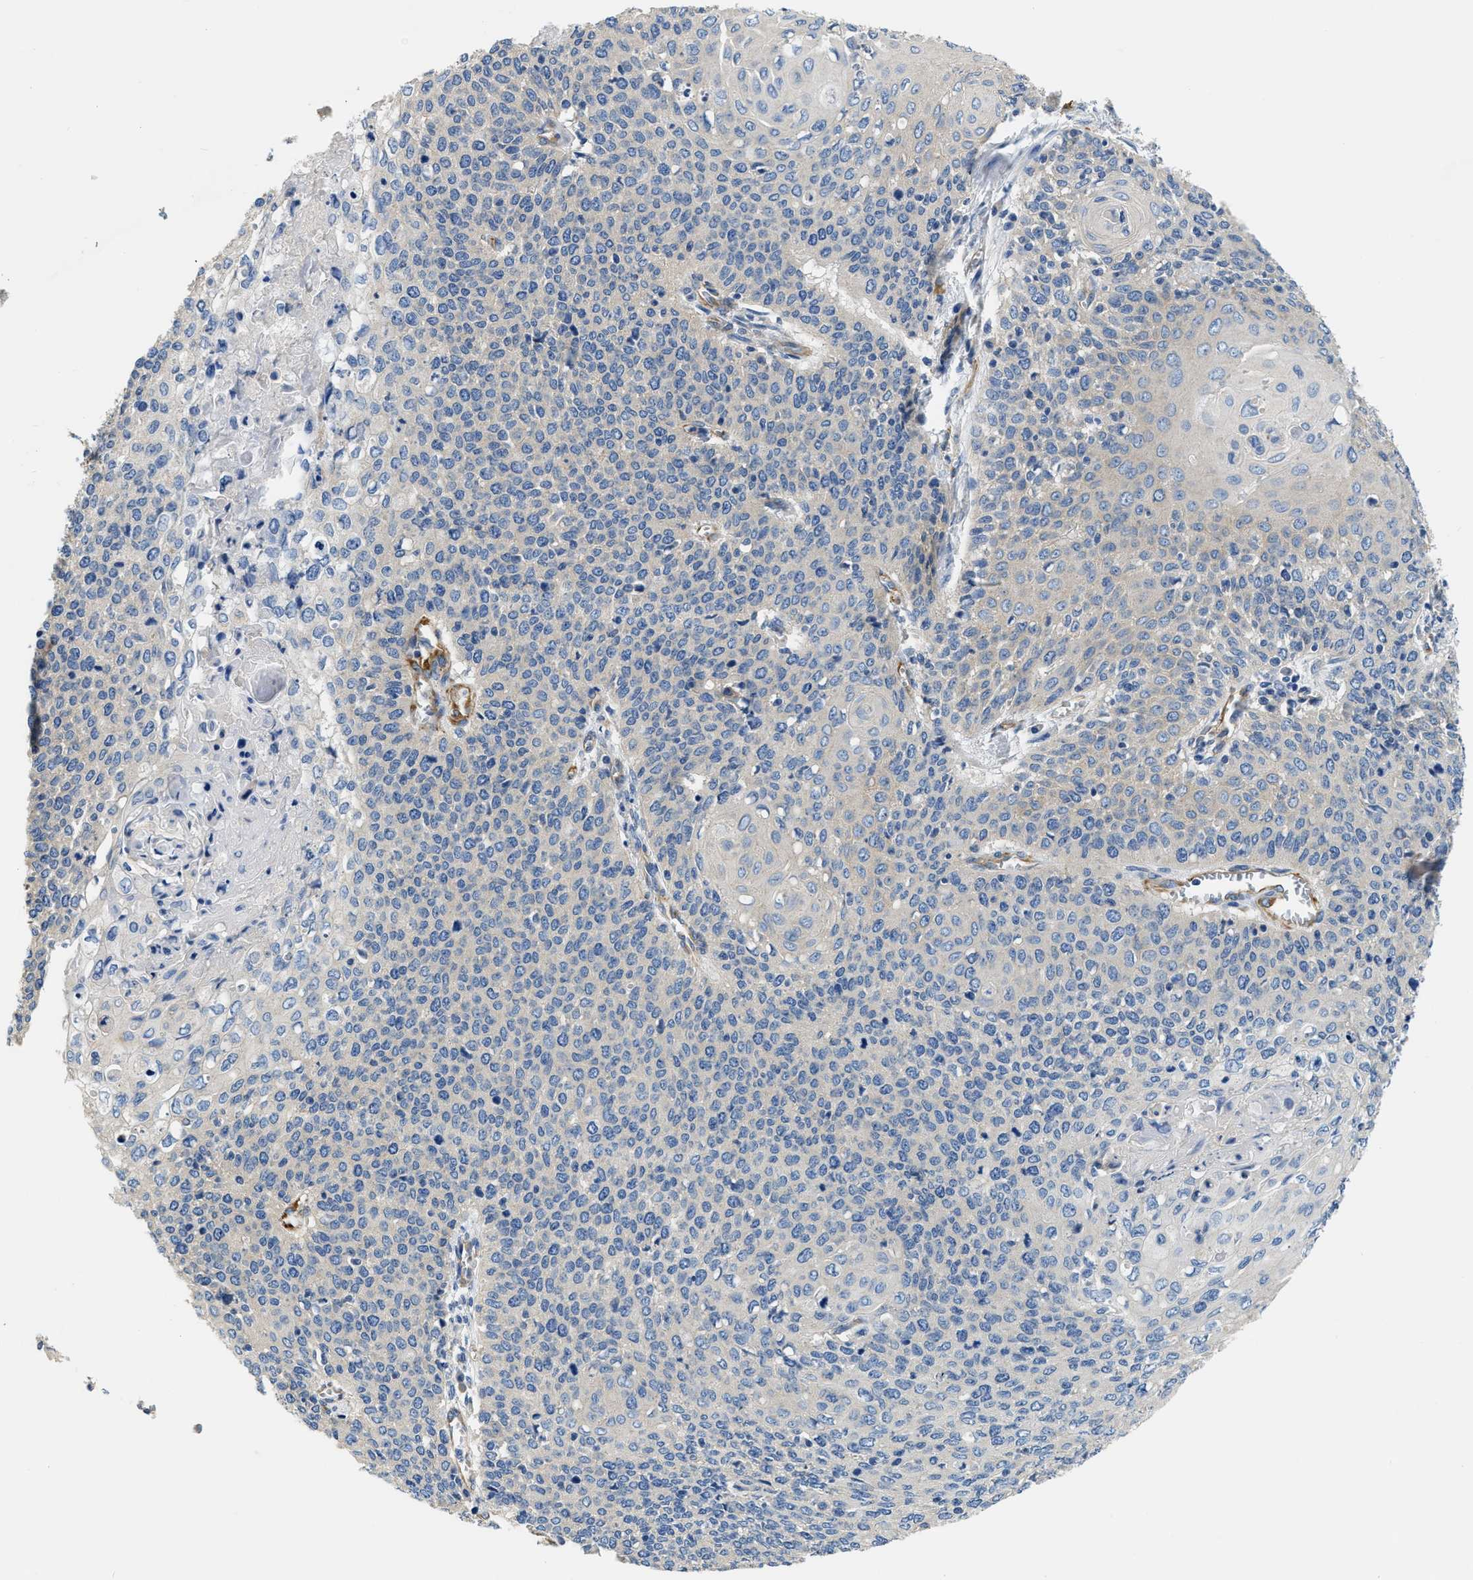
{"staining": {"intensity": "negative", "quantity": "none", "location": "none"}, "tissue": "cervical cancer", "cell_type": "Tumor cells", "image_type": "cancer", "snomed": [{"axis": "morphology", "description": "Squamous cell carcinoma, NOS"}, {"axis": "topography", "description": "Cervix"}], "caption": "IHC image of neoplastic tissue: human cervical cancer (squamous cell carcinoma) stained with DAB (3,3'-diaminobenzidine) reveals no significant protein expression in tumor cells.", "gene": "CSDE1", "patient": {"sex": "female", "age": 39}}